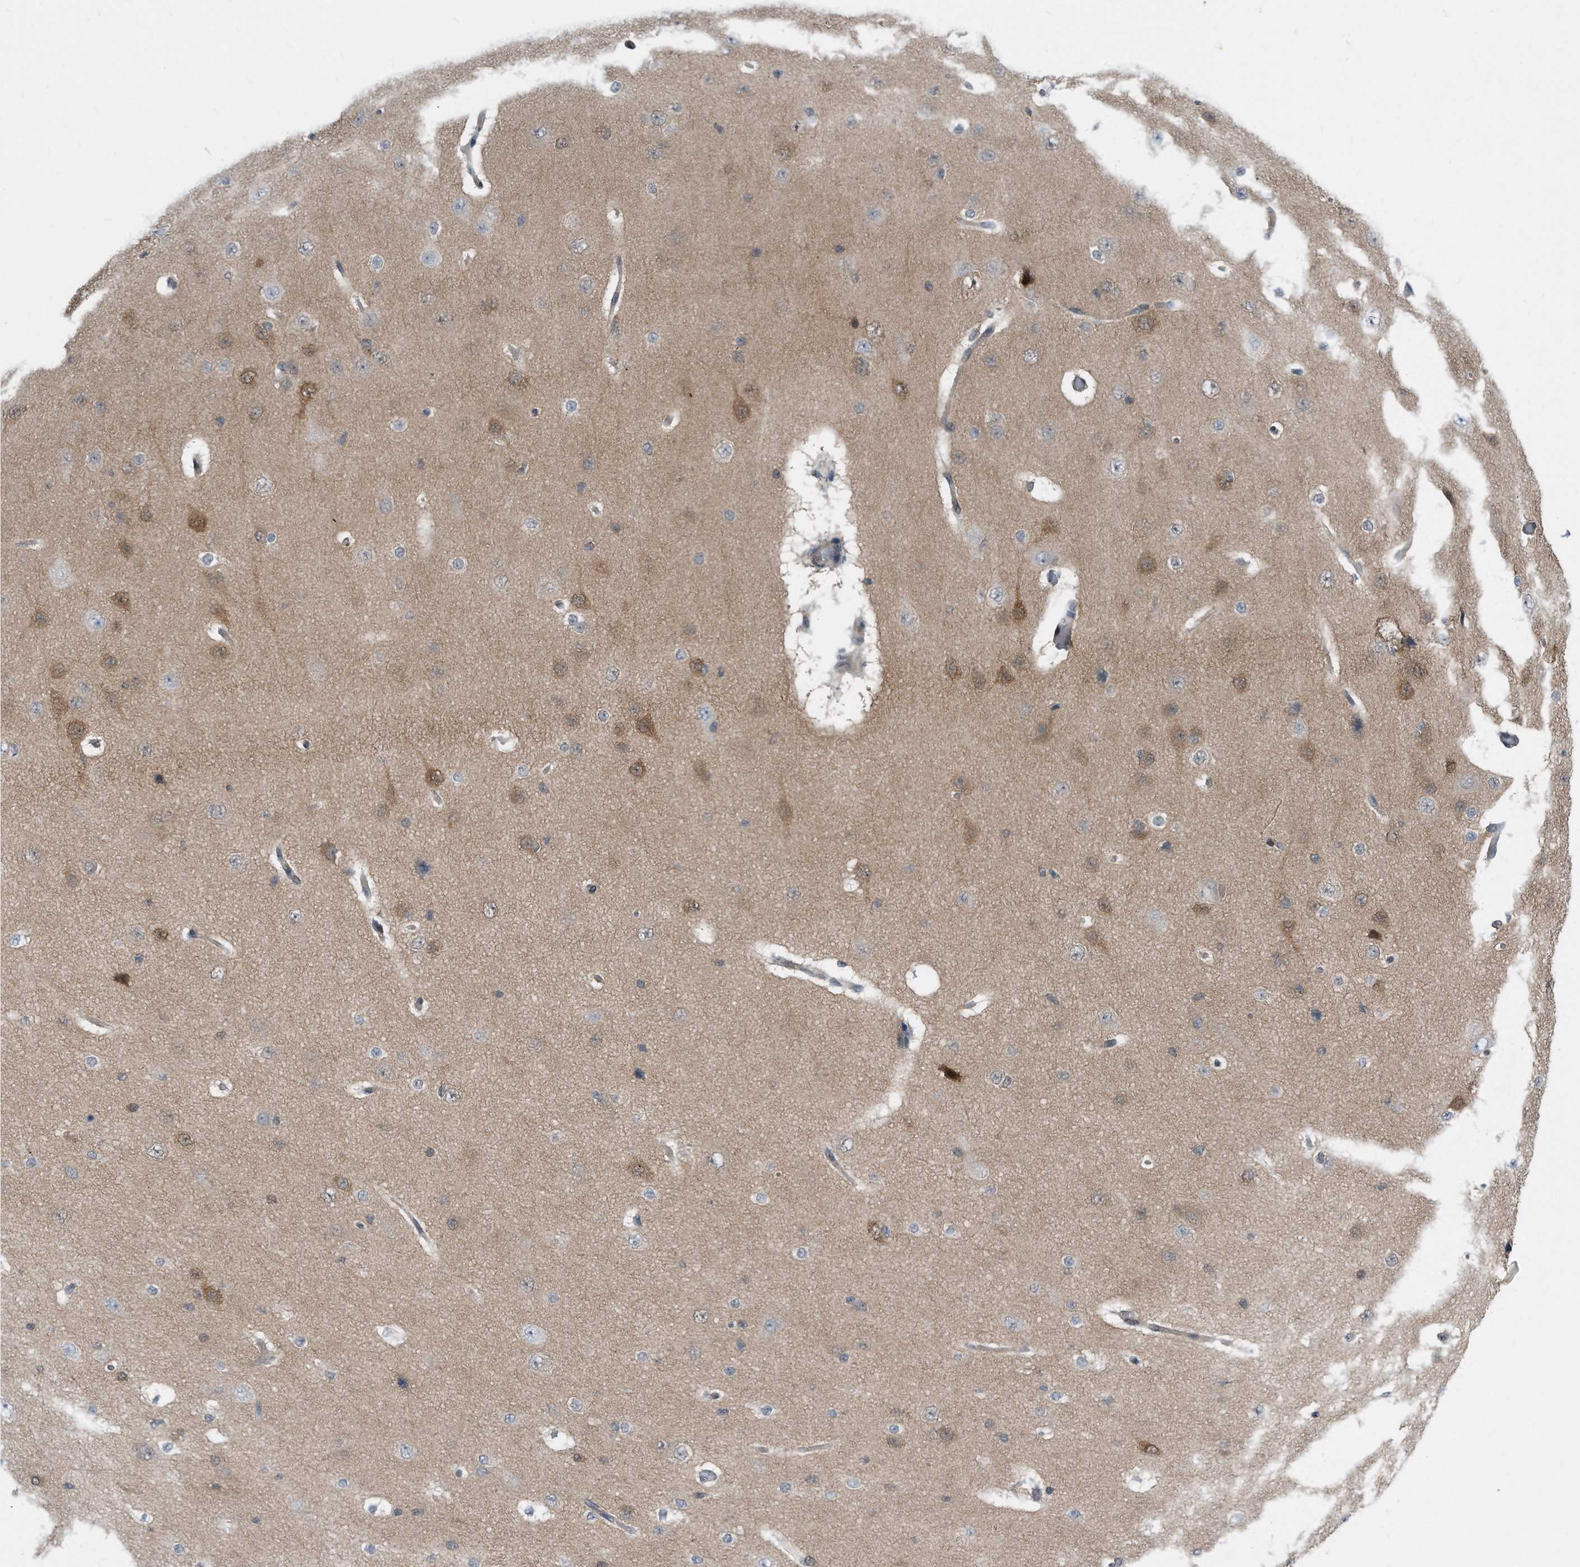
{"staining": {"intensity": "negative", "quantity": "none", "location": "none"}, "tissue": "cerebral cortex", "cell_type": "Endothelial cells", "image_type": "normal", "snomed": [{"axis": "morphology", "description": "Normal tissue, NOS"}, {"axis": "morphology", "description": "Developmental malformation"}, {"axis": "topography", "description": "Cerebral cortex"}], "caption": "An image of cerebral cortex stained for a protein demonstrates no brown staining in endothelial cells. The staining was performed using DAB to visualize the protein expression in brown, while the nuclei were stained in blue with hematoxylin (Magnification: 20x).", "gene": "MAP2K6", "patient": {"sex": "female", "age": 30}}